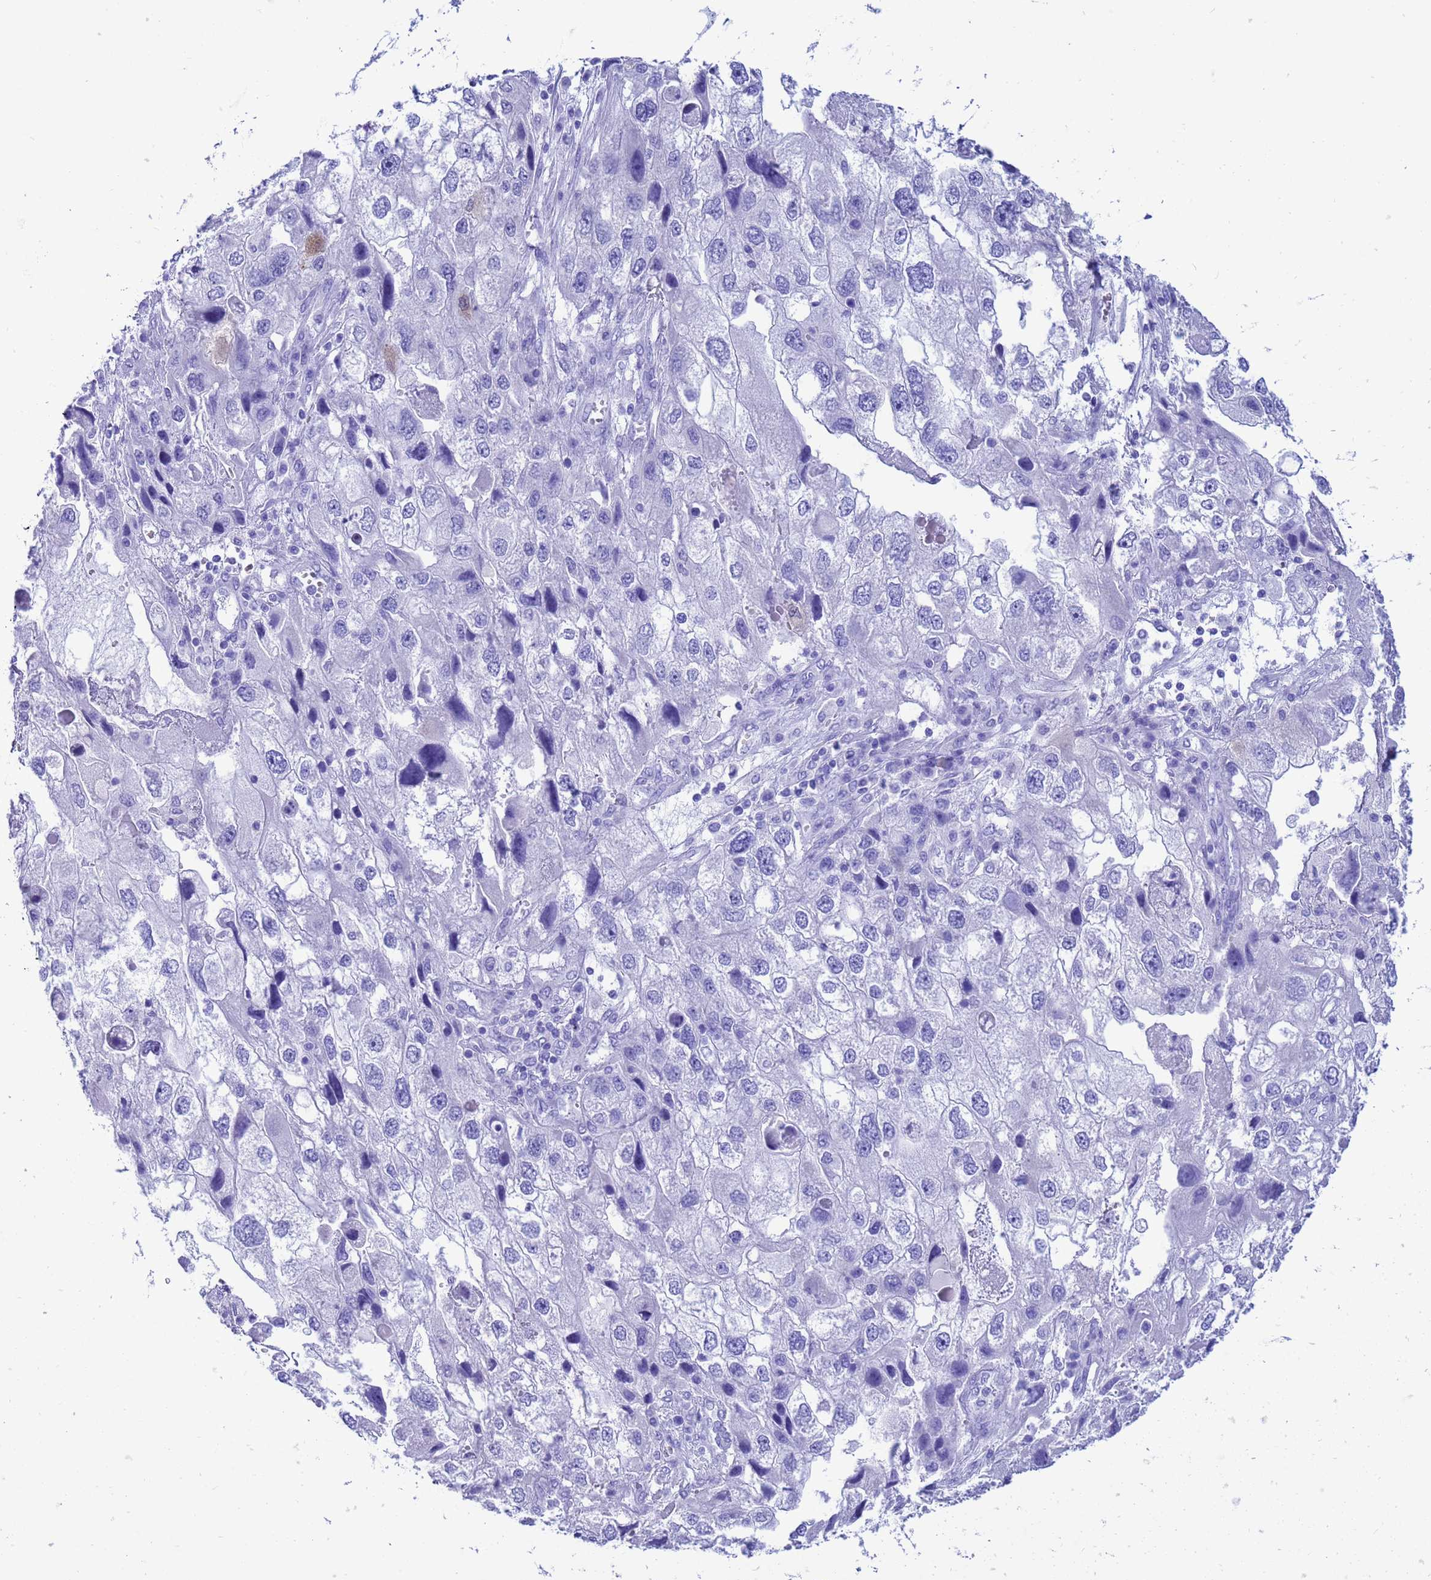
{"staining": {"intensity": "negative", "quantity": "none", "location": "none"}, "tissue": "endometrial cancer", "cell_type": "Tumor cells", "image_type": "cancer", "snomed": [{"axis": "morphology", "description": "Adenocarcinoma, NOS"}, {"axis": "topography", "description": "Endometrium"}], "caption": "Immunohistochemistry (IHC) of endometrial adenocarcinoma exhibits no staining in tumor cells.", "gene": "AKR1C2", "patient": {"sex": "female", "age": 49}}